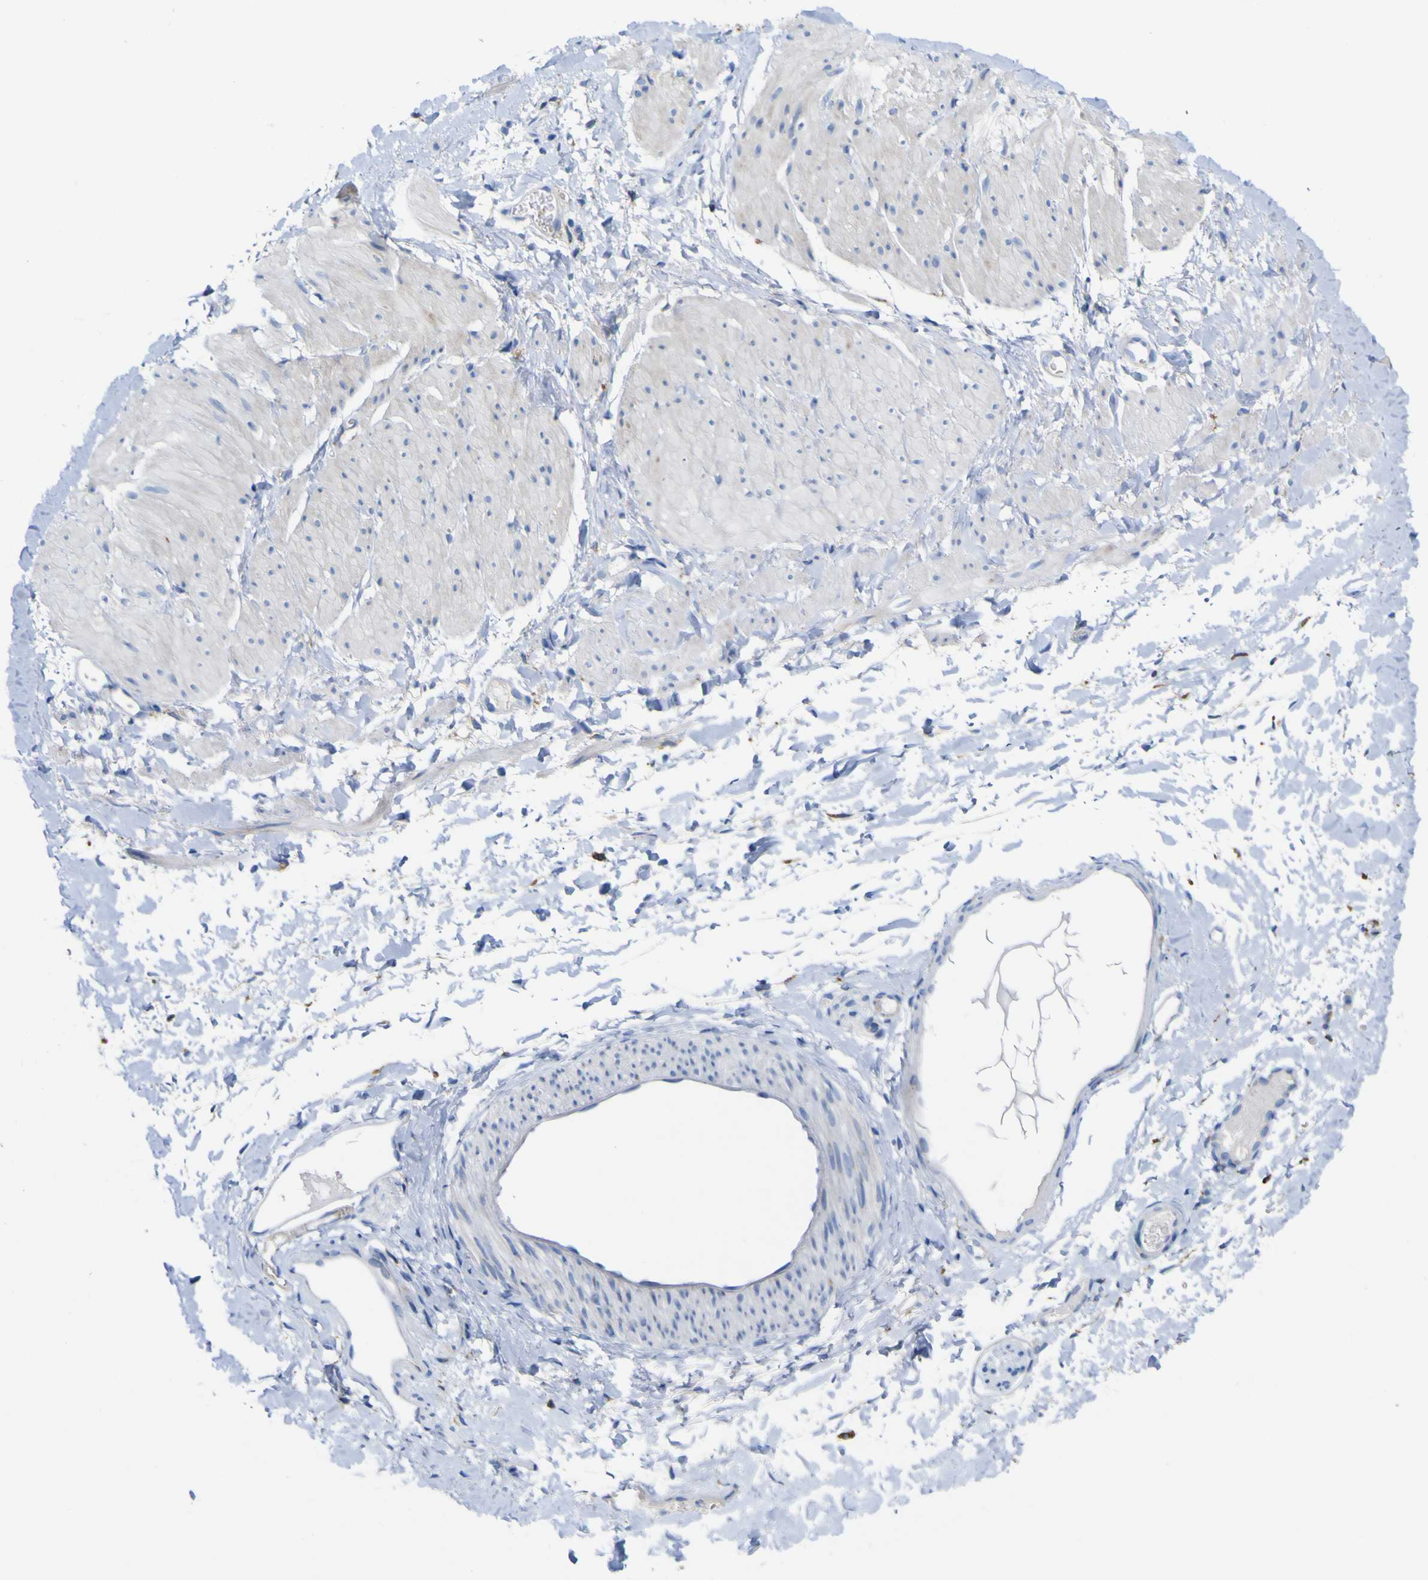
{"staining": {"intensity": "negative", "quantity": "none", "location": "none"}, "tissue": "smooth muscle", "cell_type": "Smooth muscle cells", "image_type": "normal", "snomed": [{"axis": "morphology", "description": "Normal tissue, NOS"}, {"axis": "topography", "description": "Smooth muscle"}], "caption": "This is an immunohistochemistry (IHC) micrograph of unremarkable smooth muscle. There is no positivity in smooth muscle cells.", "gene": "PTPRF", "patient": {"sex": "male", "age": 16}}